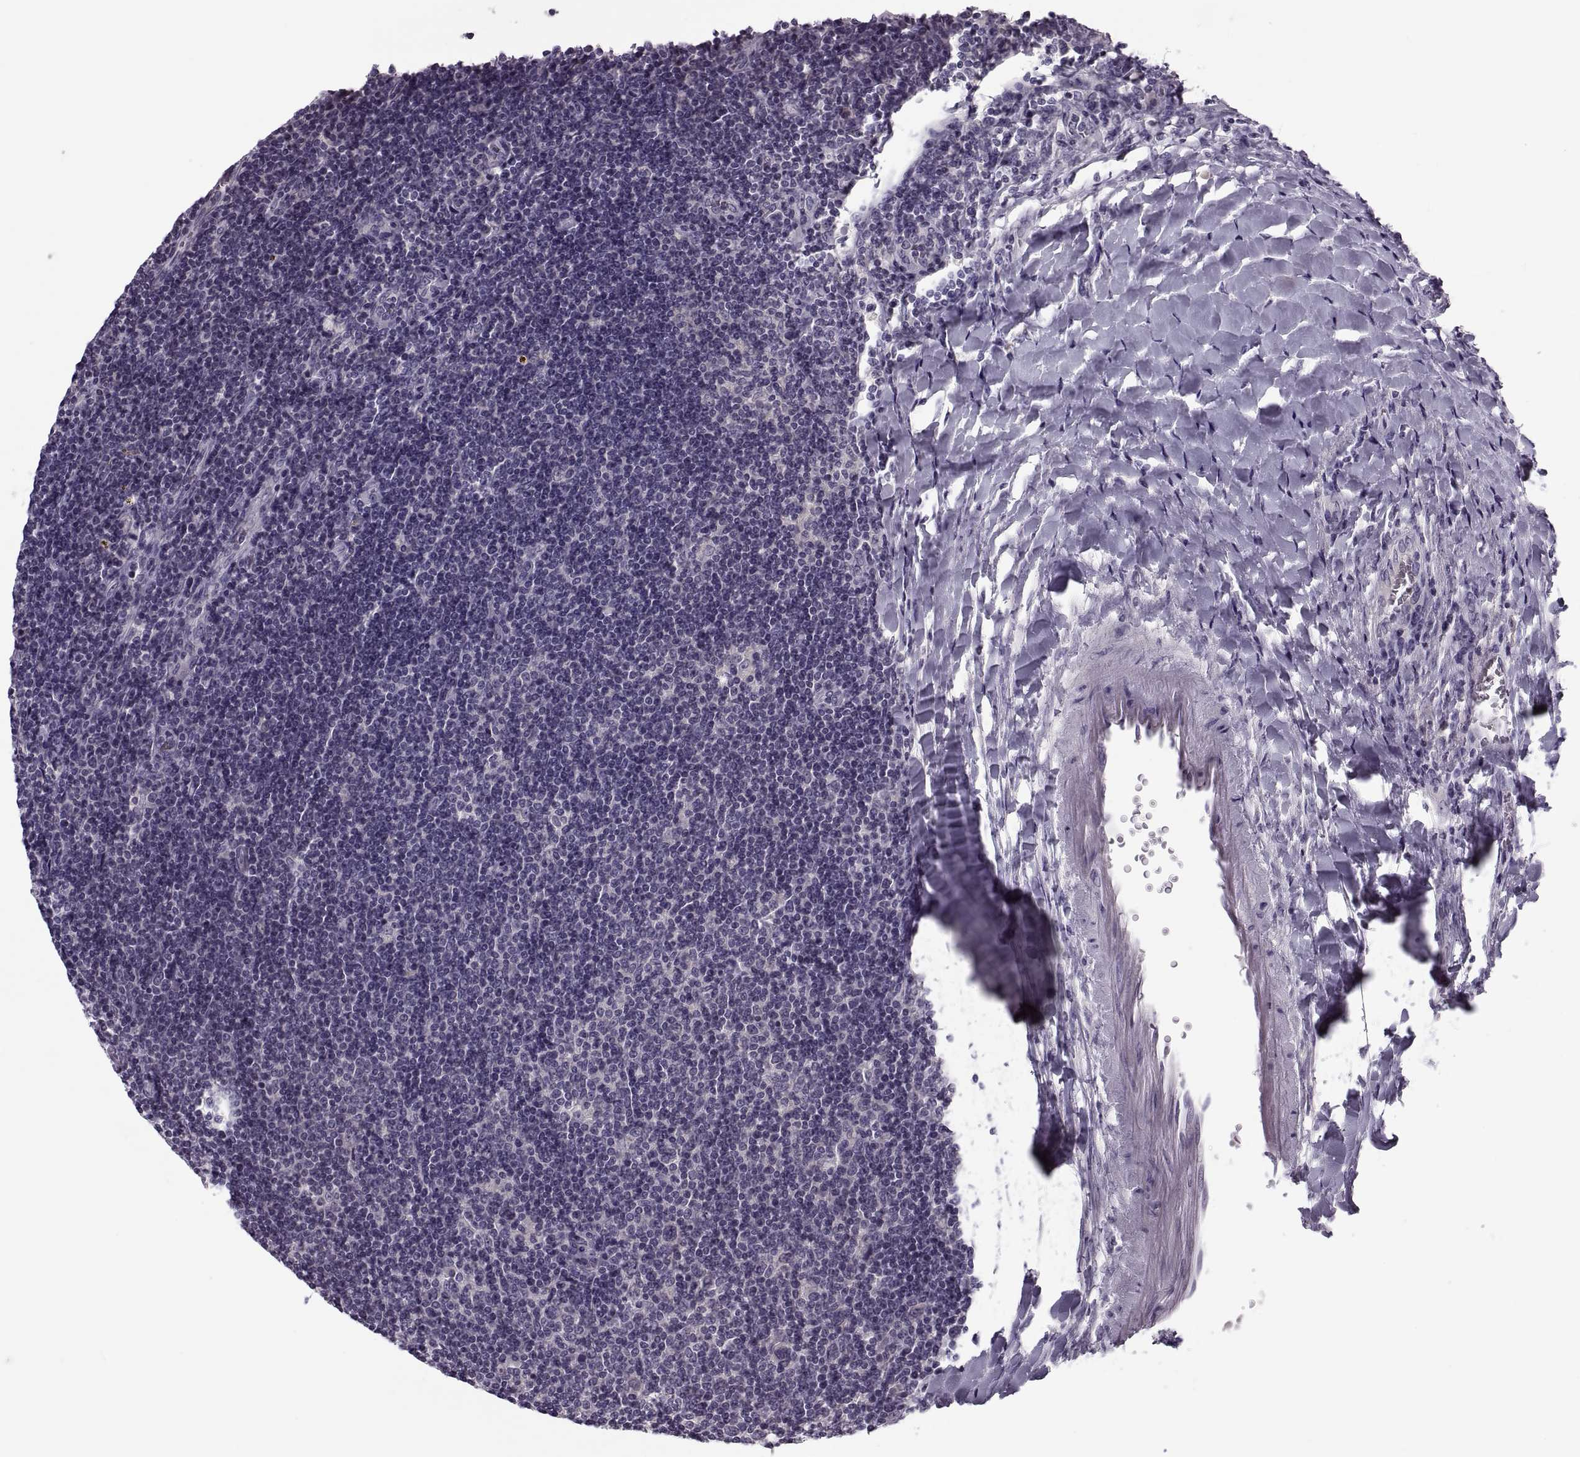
{"staining": {"intensity": "negative", "quantity": "none", "location": "none"}, "tissue": "lymphoma", "cell_type": "Tumor cells", "image_type": "cancer", "snomed": [{"axis": "morphology", "description": "Hodgkin's disease, NOS"}, {"axis": "topography", "description": "Lymph node"}], "caption": "Image shows no significant protein positivity in tumor cells of Hodgkin's disease.", "gene": "PRSS54", "patient": {"sex": "male", "age": 40}}